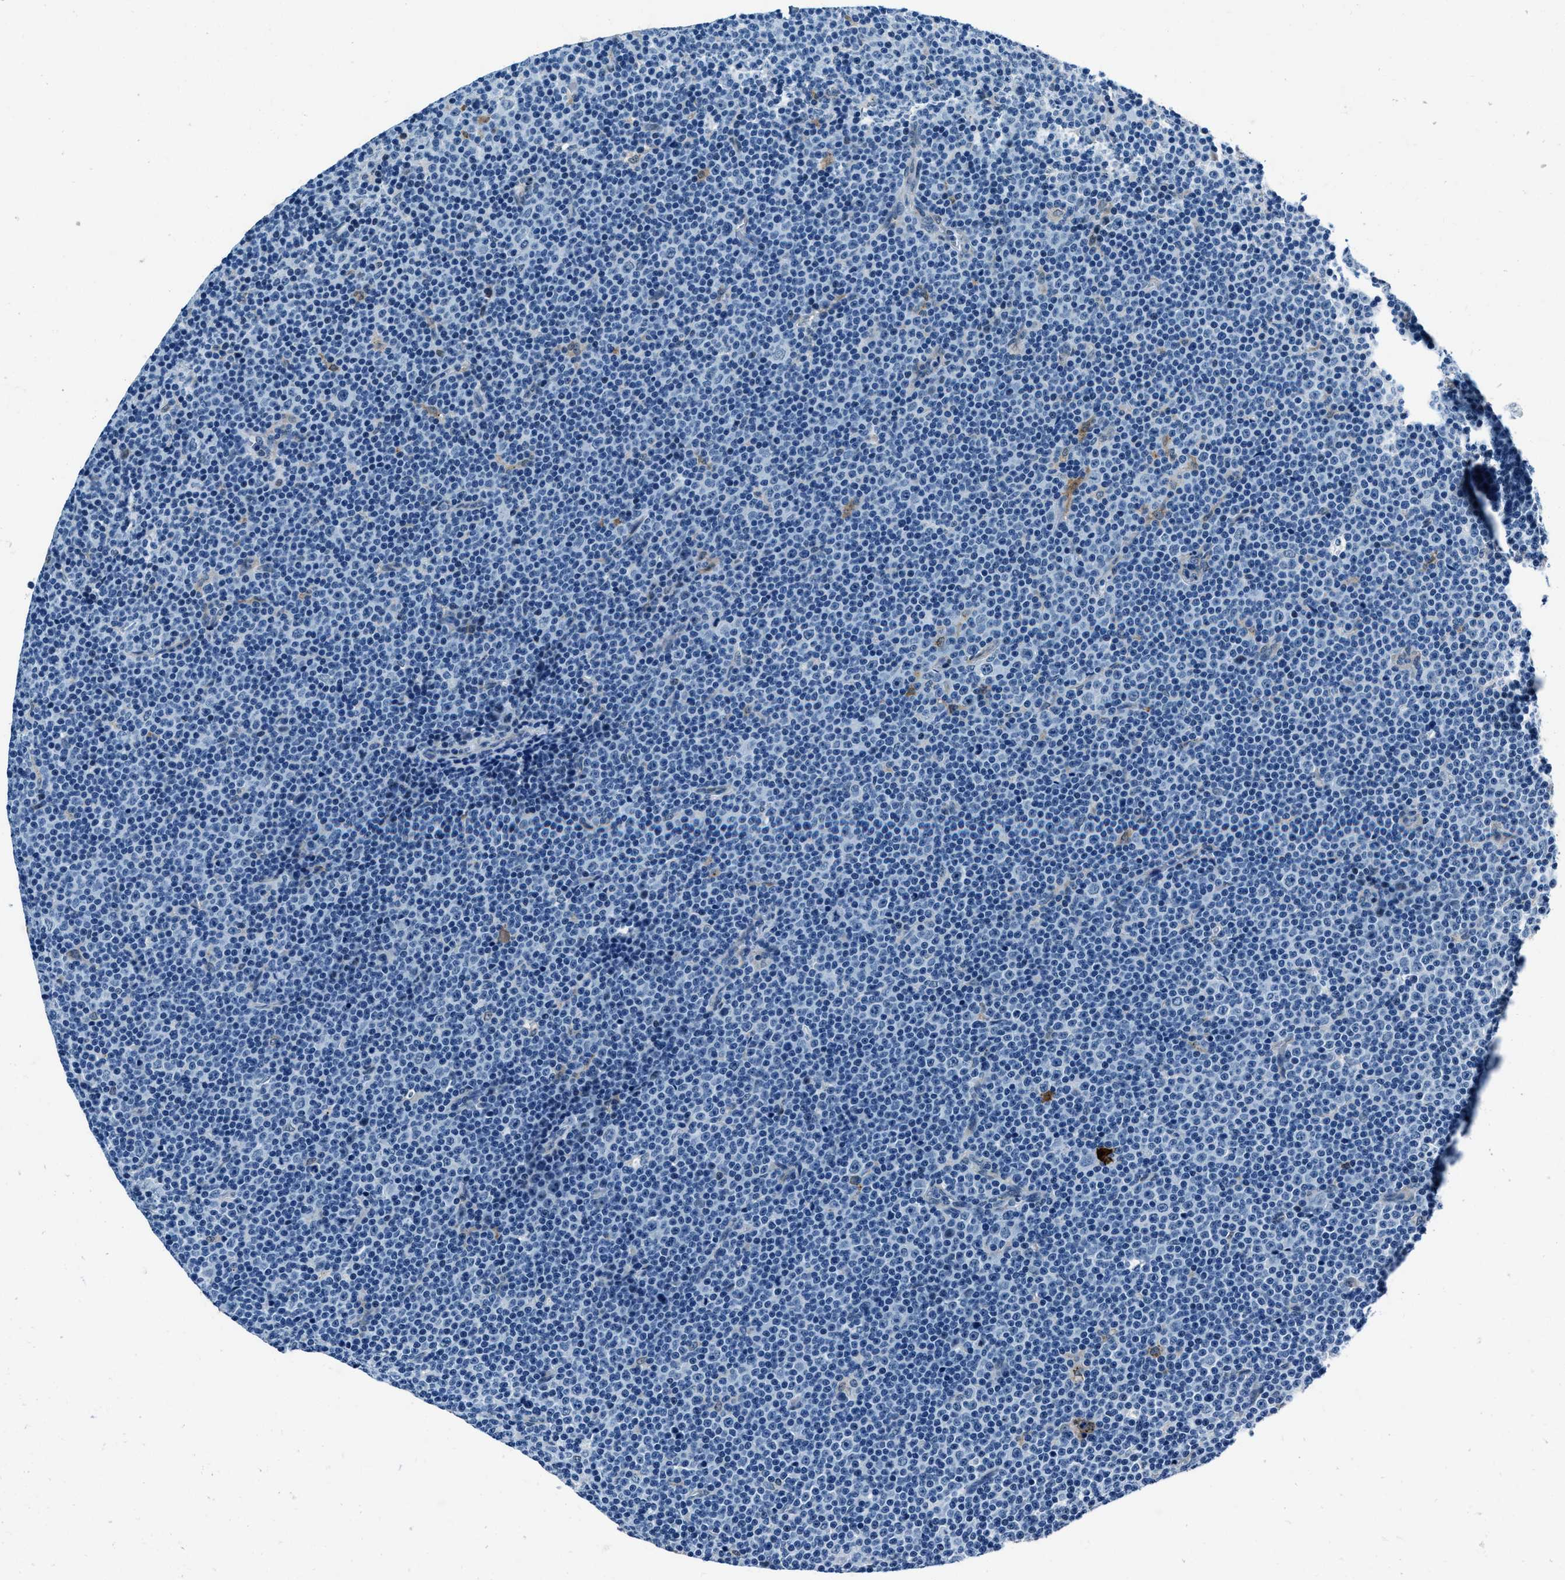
{"staining": {"intensity": "negative", "quantity": "none", "location": "none"}, "tissue": "lymphoma", "cell_type": "Tumor cells", "image_type": "cancer", "snomed": [{"axis": "morphology", "description": "Malignant lymphoma, non-Hodgkin's type, Low grade"}, {"axis": "topography", "description": "Lymph node"}], "caption": "A high-resolution histopathology image shows IHC staining of low-grade malignant lymphoma, non-Hodgkin's type, which reveals no significant positivity in tumor cells.", "gene": "PTPDC1", "patient": {"sex": "female", "age": 67}}